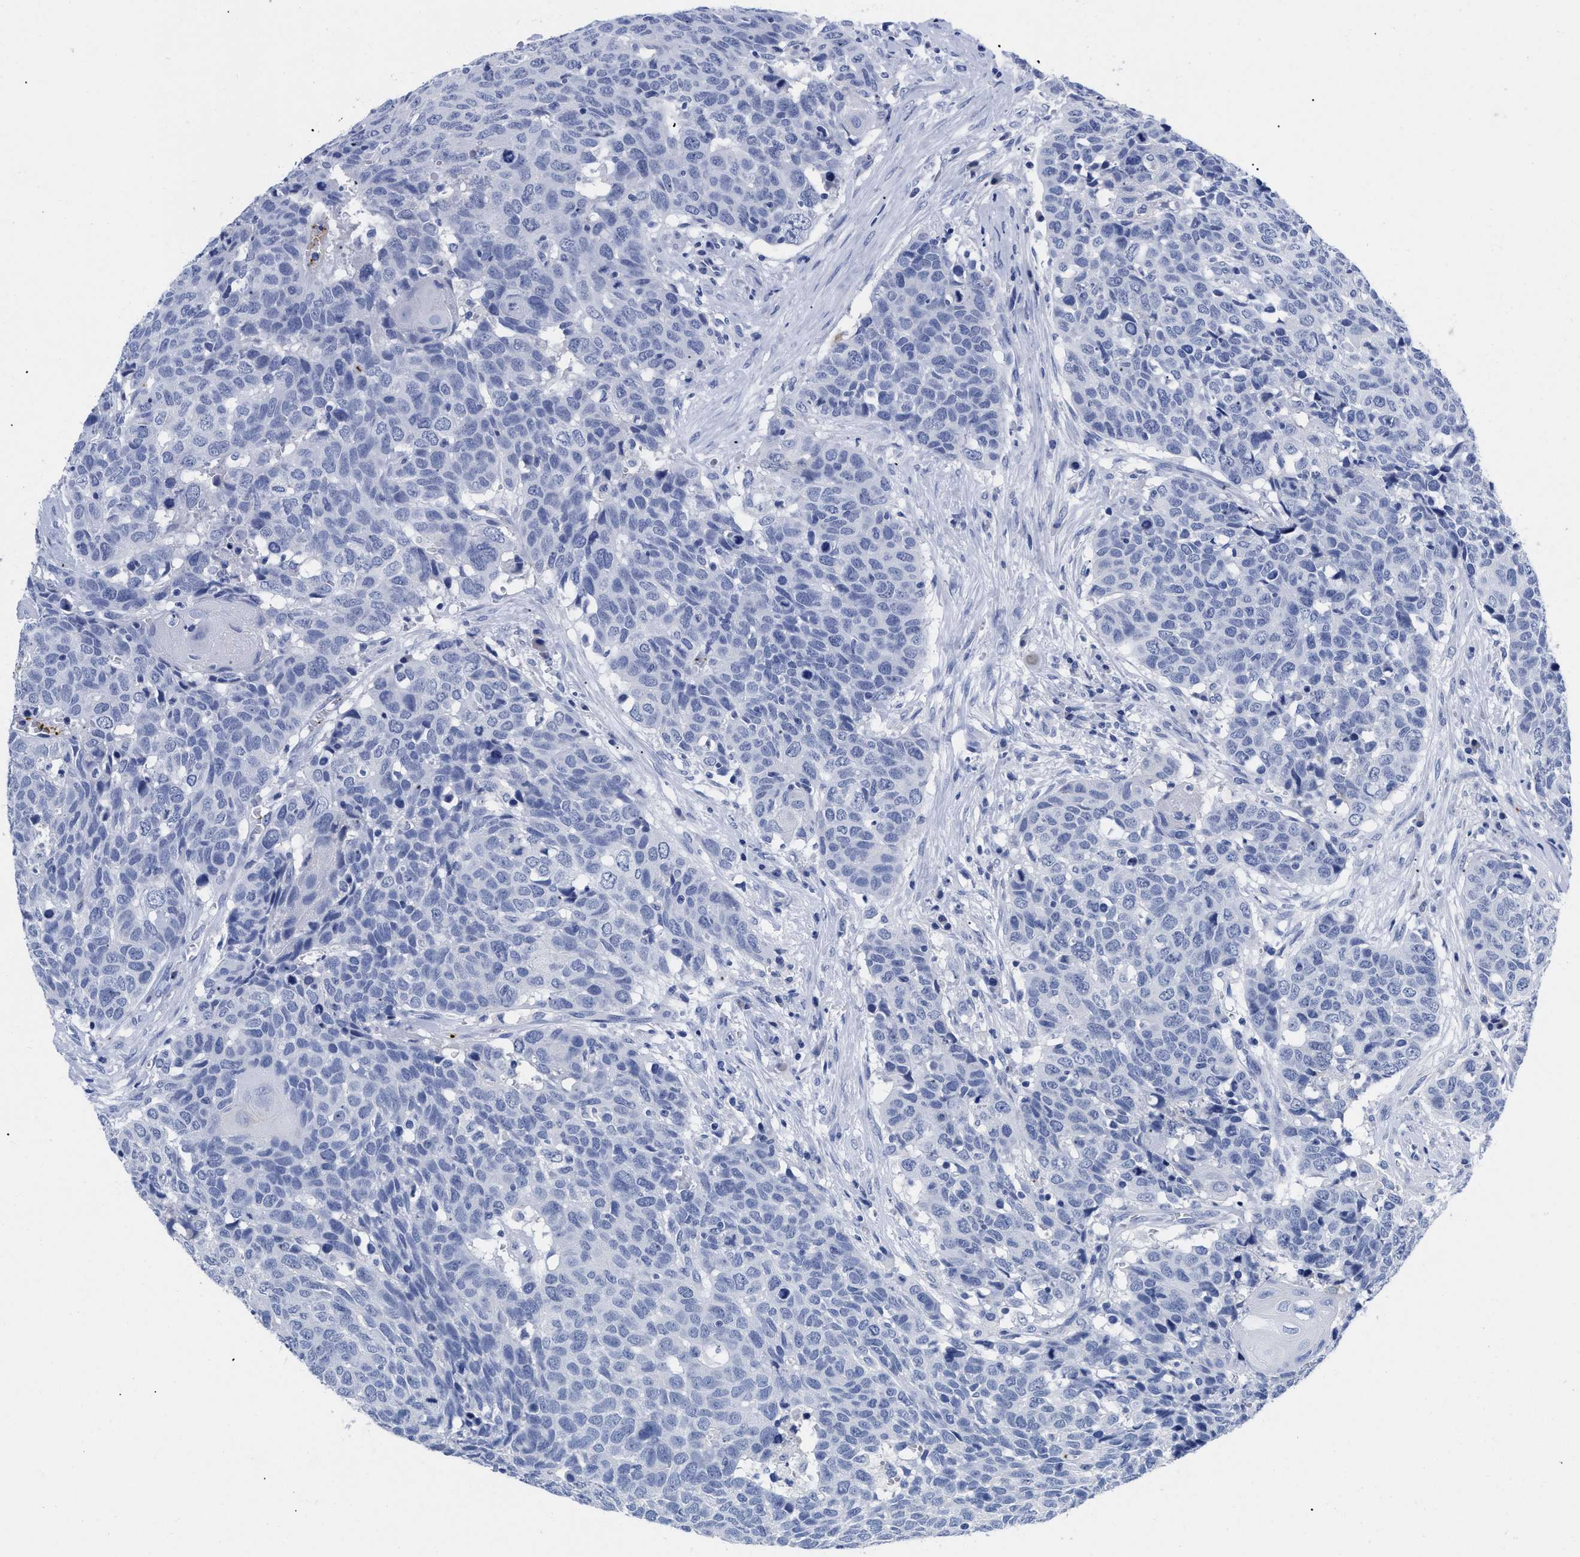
{"staining": {"intensity": "negative", "quantity": "none", "location": "none"}, "tissue": "head and neck cancer", "cell_type": "Tumor cells", "image_type": "cancer", "snomed": [{"axis": "morphology", "description": "Squamous cell carcinoma, NOS"}, {"axis": "topography", "description": "Head-Neck"}], "caption": "This is an immunohistochemistry (IHC) image of squamous cell carcinoma (head and neck). There is no positivity in tumor cells.", "gene": "TREML1", "patient": {"sex": "male", "age": 66}}